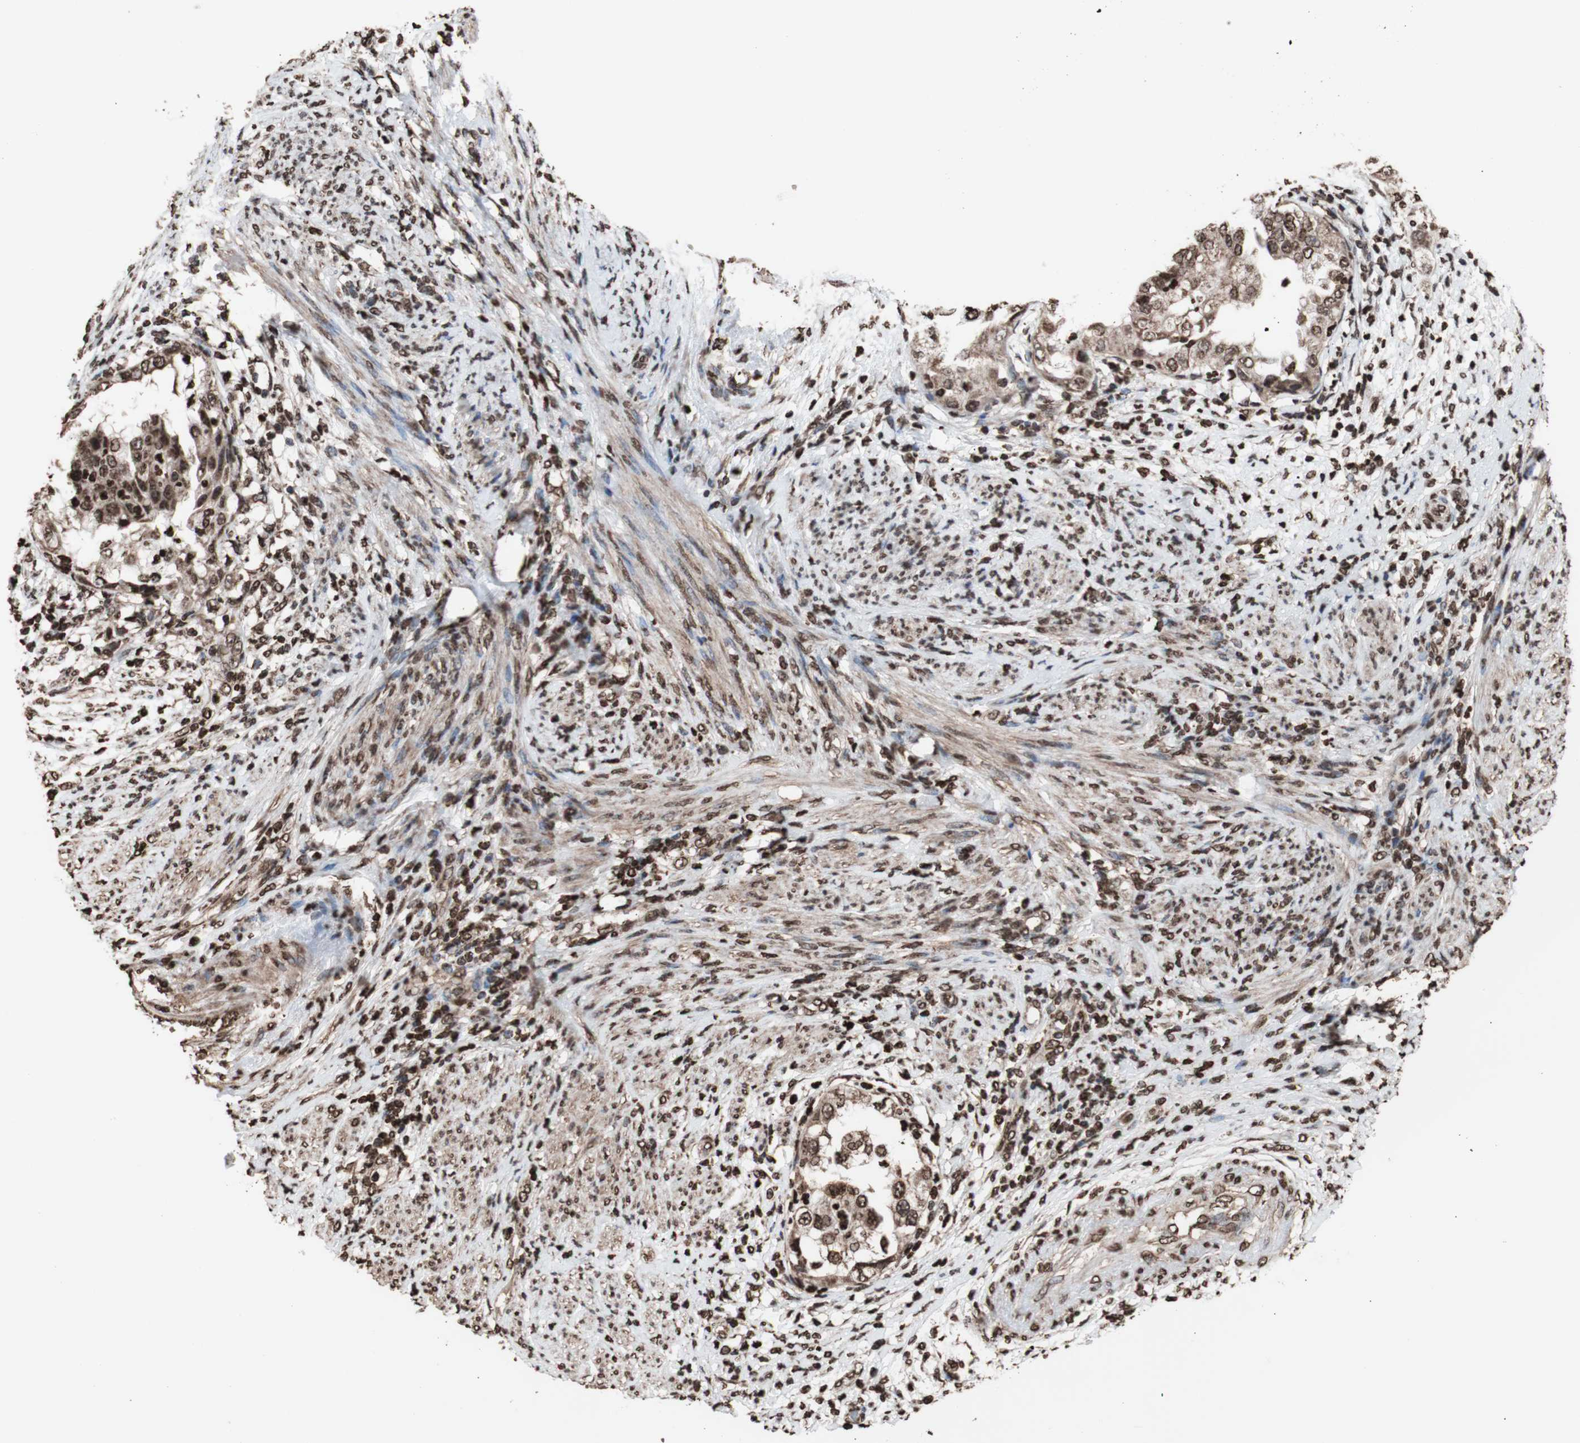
{"staining": {"intensity": "strong", "quantity": ">75%", "location": "cytoplasmic/membranous,nuclear"}, "tissue": "endometrial cancer", "cell_type": "Tumor cells", "image_type": "cancer", "snomed": [{"axis": "morphology", "description": "Adenocarcinoma, NOS"}, {"axis": "topography", "description": "Endometrium"}], "caption": "This is an image of immunohistochemistry (IHC) staining of endometrial cancer (adenocarcinoma), which shows strong positivity in the cytoplasmic/membranous and nuclear of tumor cells.", "gene": "SNAI2", "patient": {"sex": "female", "age": 85}}